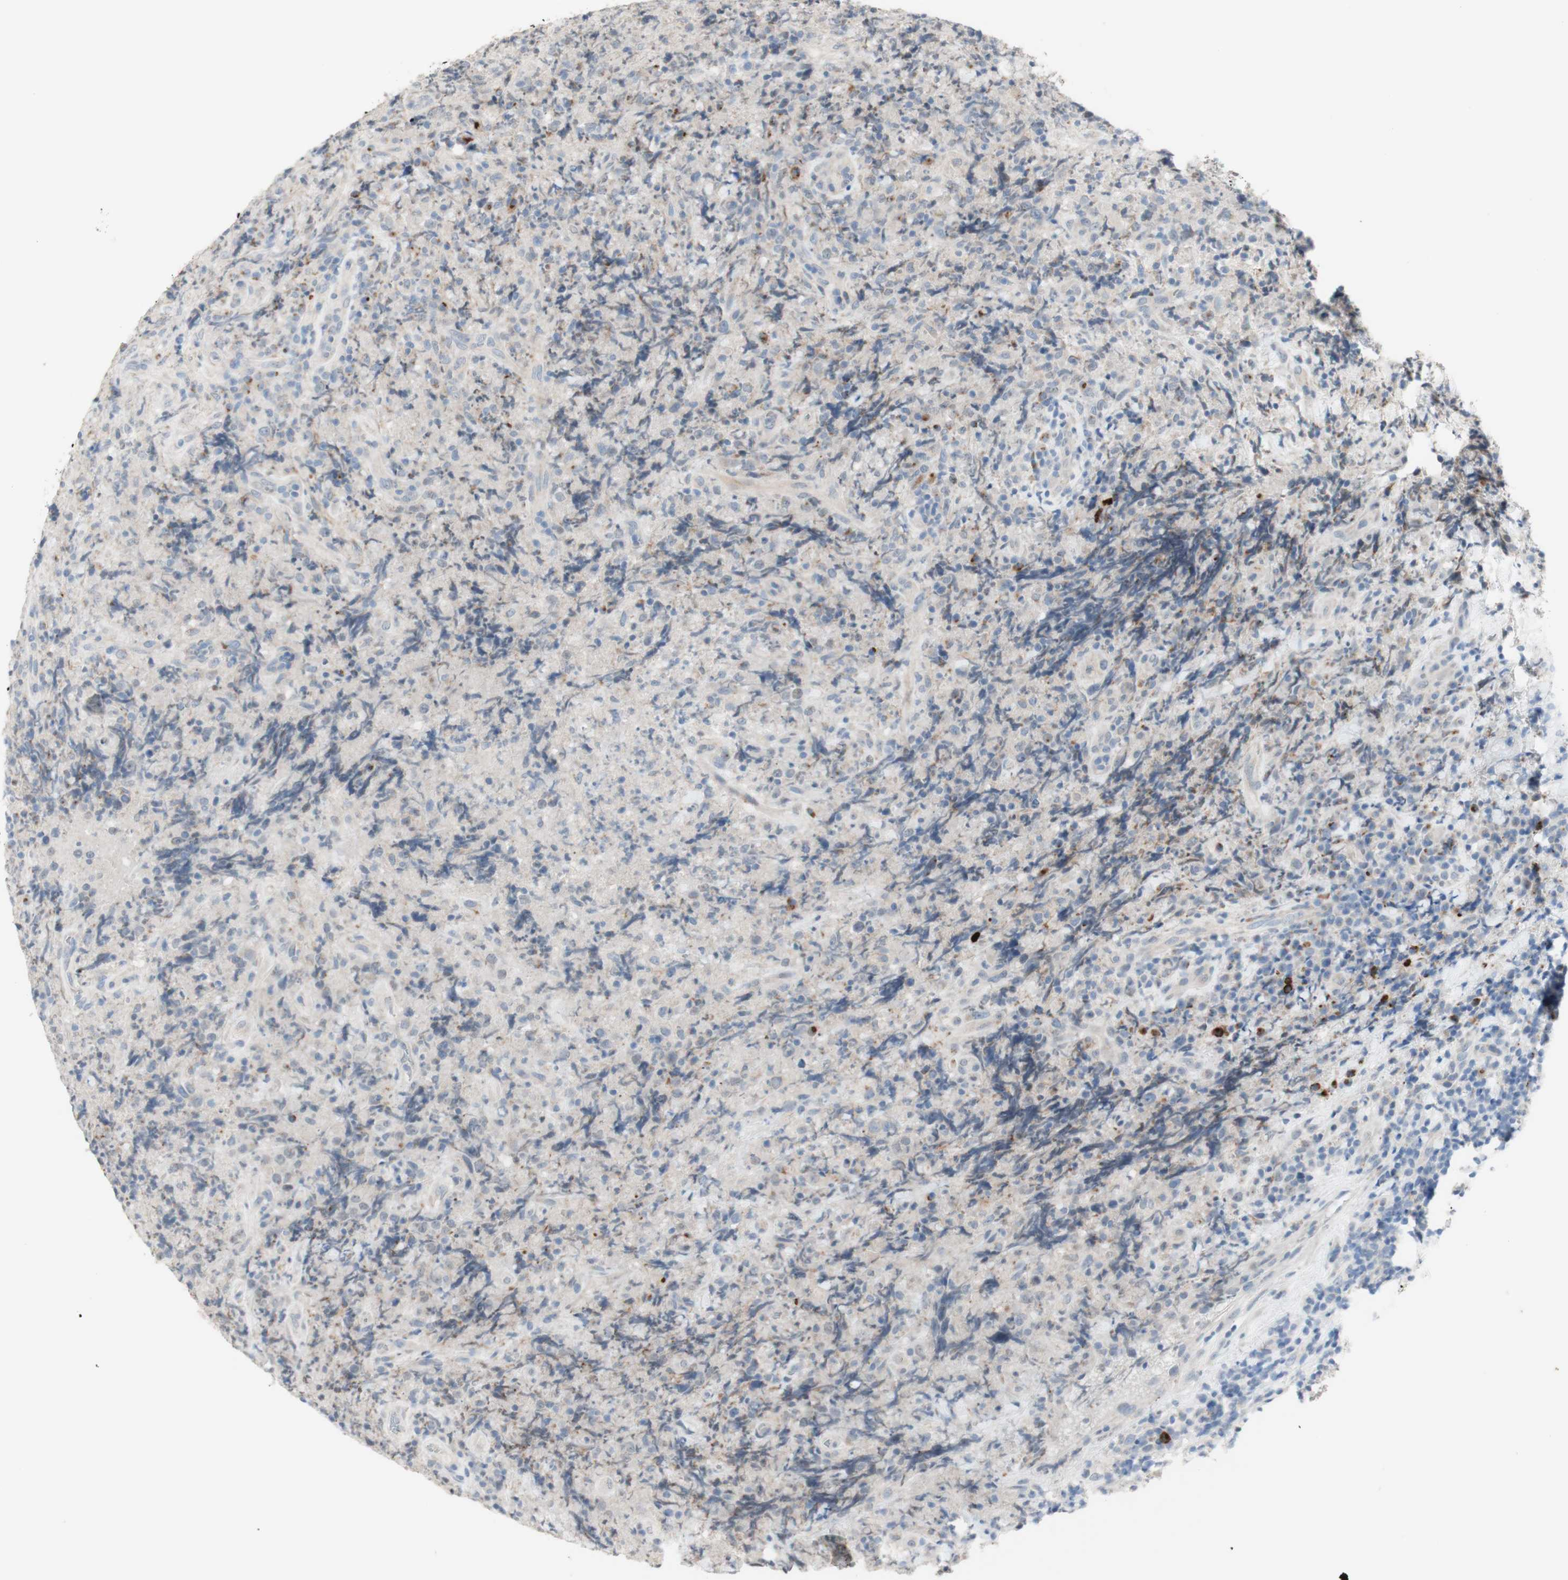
{"staining": {"intensity": "negative", "quantity": "none", "location": "none"}, "tissue": "lymphoma", "cell_type": "Tumor cells", "image_type": "cancer", "snomed": [{"axis": "morphology", "description": "Malignant lymphoma, non-Hodgkin's type, High grade"}, {"axis": "topography", "description": "Tonsil"}], "caption": "High power microscopy photomicrograph of an immunohistochemistry histopathology image of high-grade malignant lymphoma, non-Hodgkin's type, revealing no significant expression in tumor cells.", "gene": "MANEA", "patient": {"sex": "female", "age": 36}}